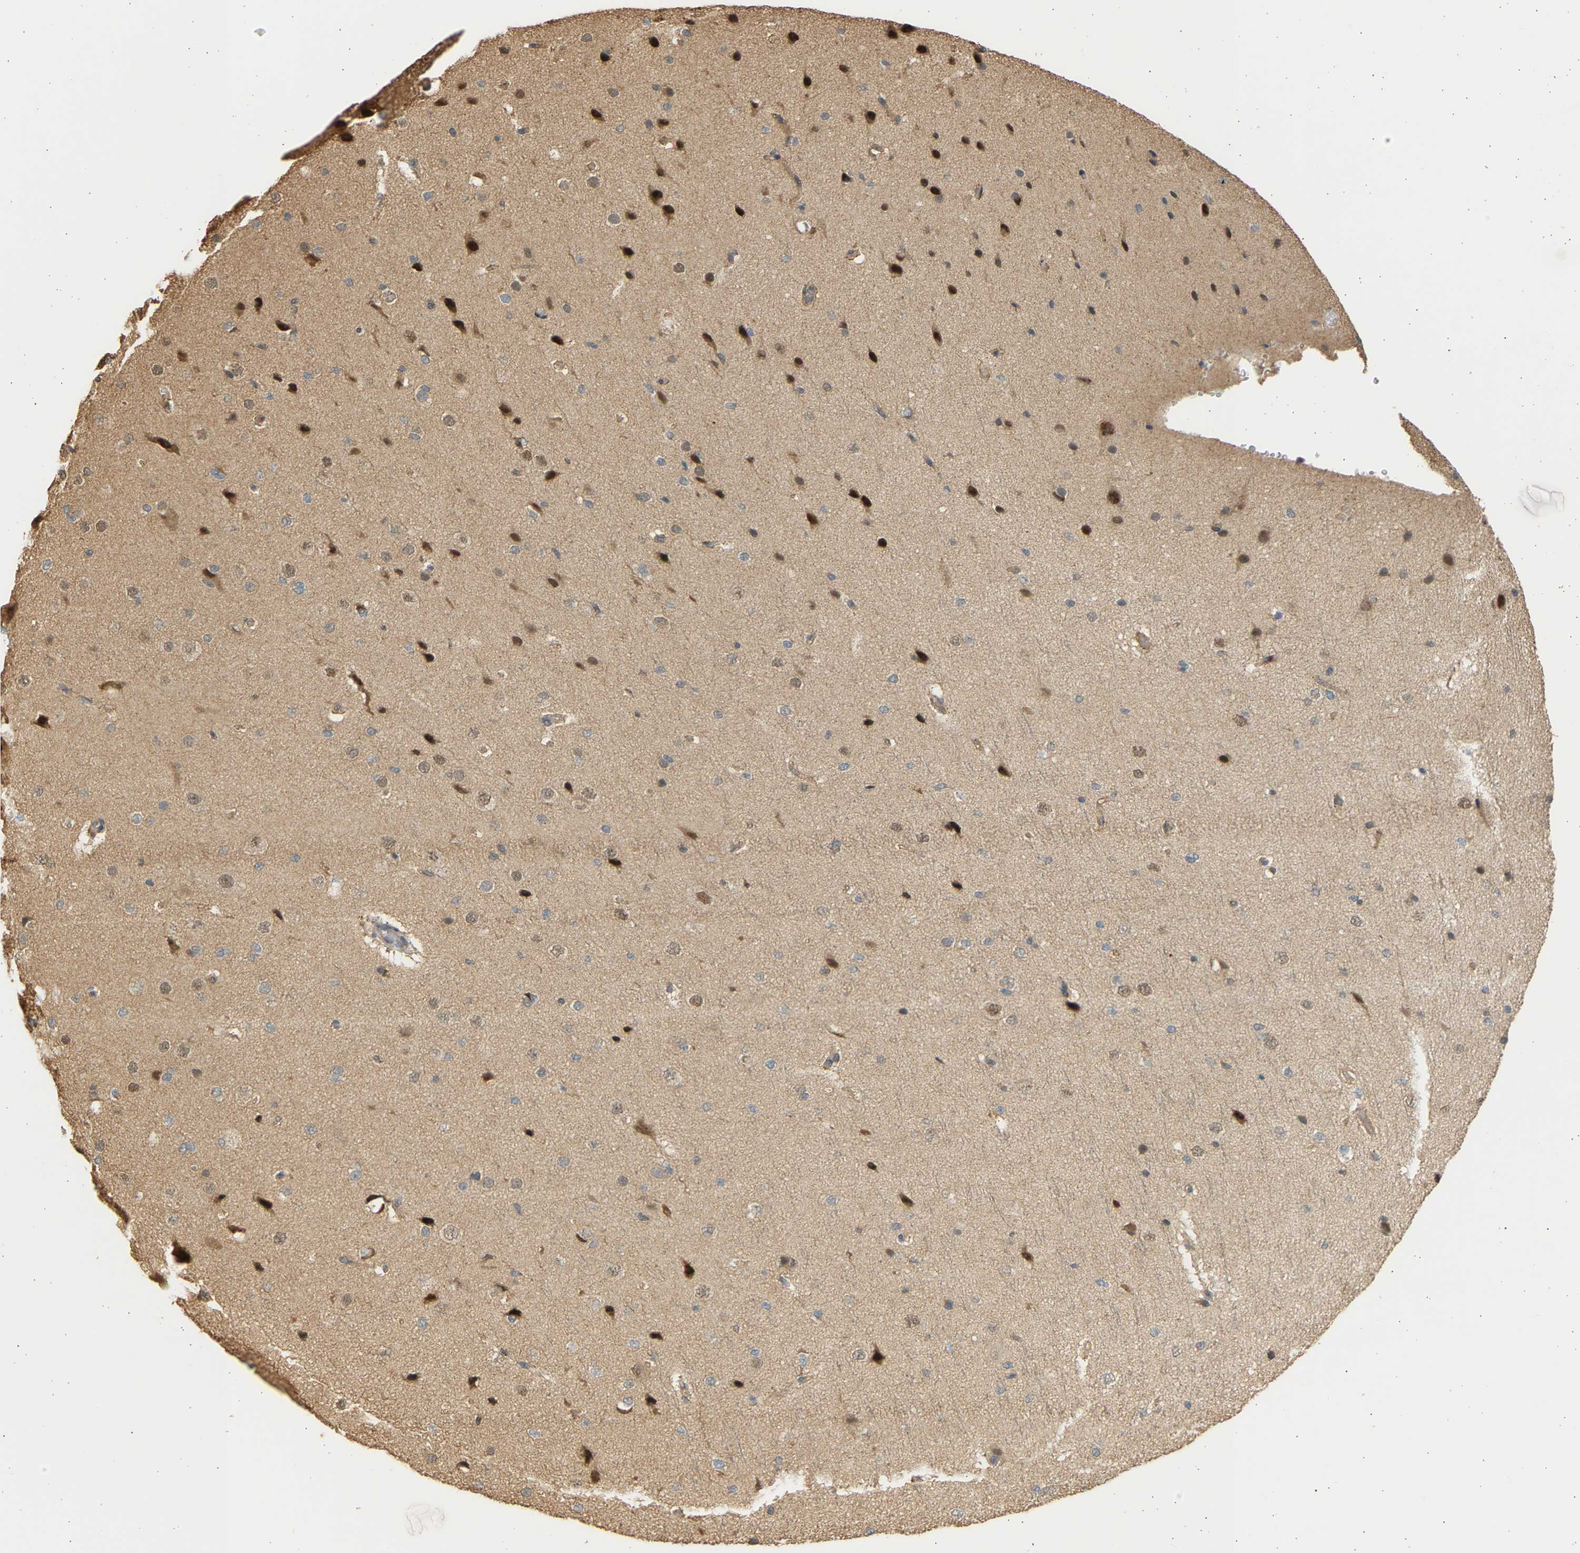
{"staining": {"intensity": "weak", "quantity": ">75%", "location": "cytoplasmic/membranous"}, "tissue": "cerebral cortex", "cell_type": "Endothelial cells", "image_type": "normal", "snomed": [{"axis": "morphology", "description": "Normal tissue, NOS"}, {"axis": "morphology", "description": "Developmental malformation"}, {"axis": "topography", "description": "Cerebral cortex"}], "caption": "A micrograph showing weak cytoplasmic/membranous staining in approximately >75% of endothelial cells in benign cerebral cortex, as visualized by brown immunohistochemical staining.", "gene": "B4GALT6", "patient": {"sex": "female", "age": 30}}